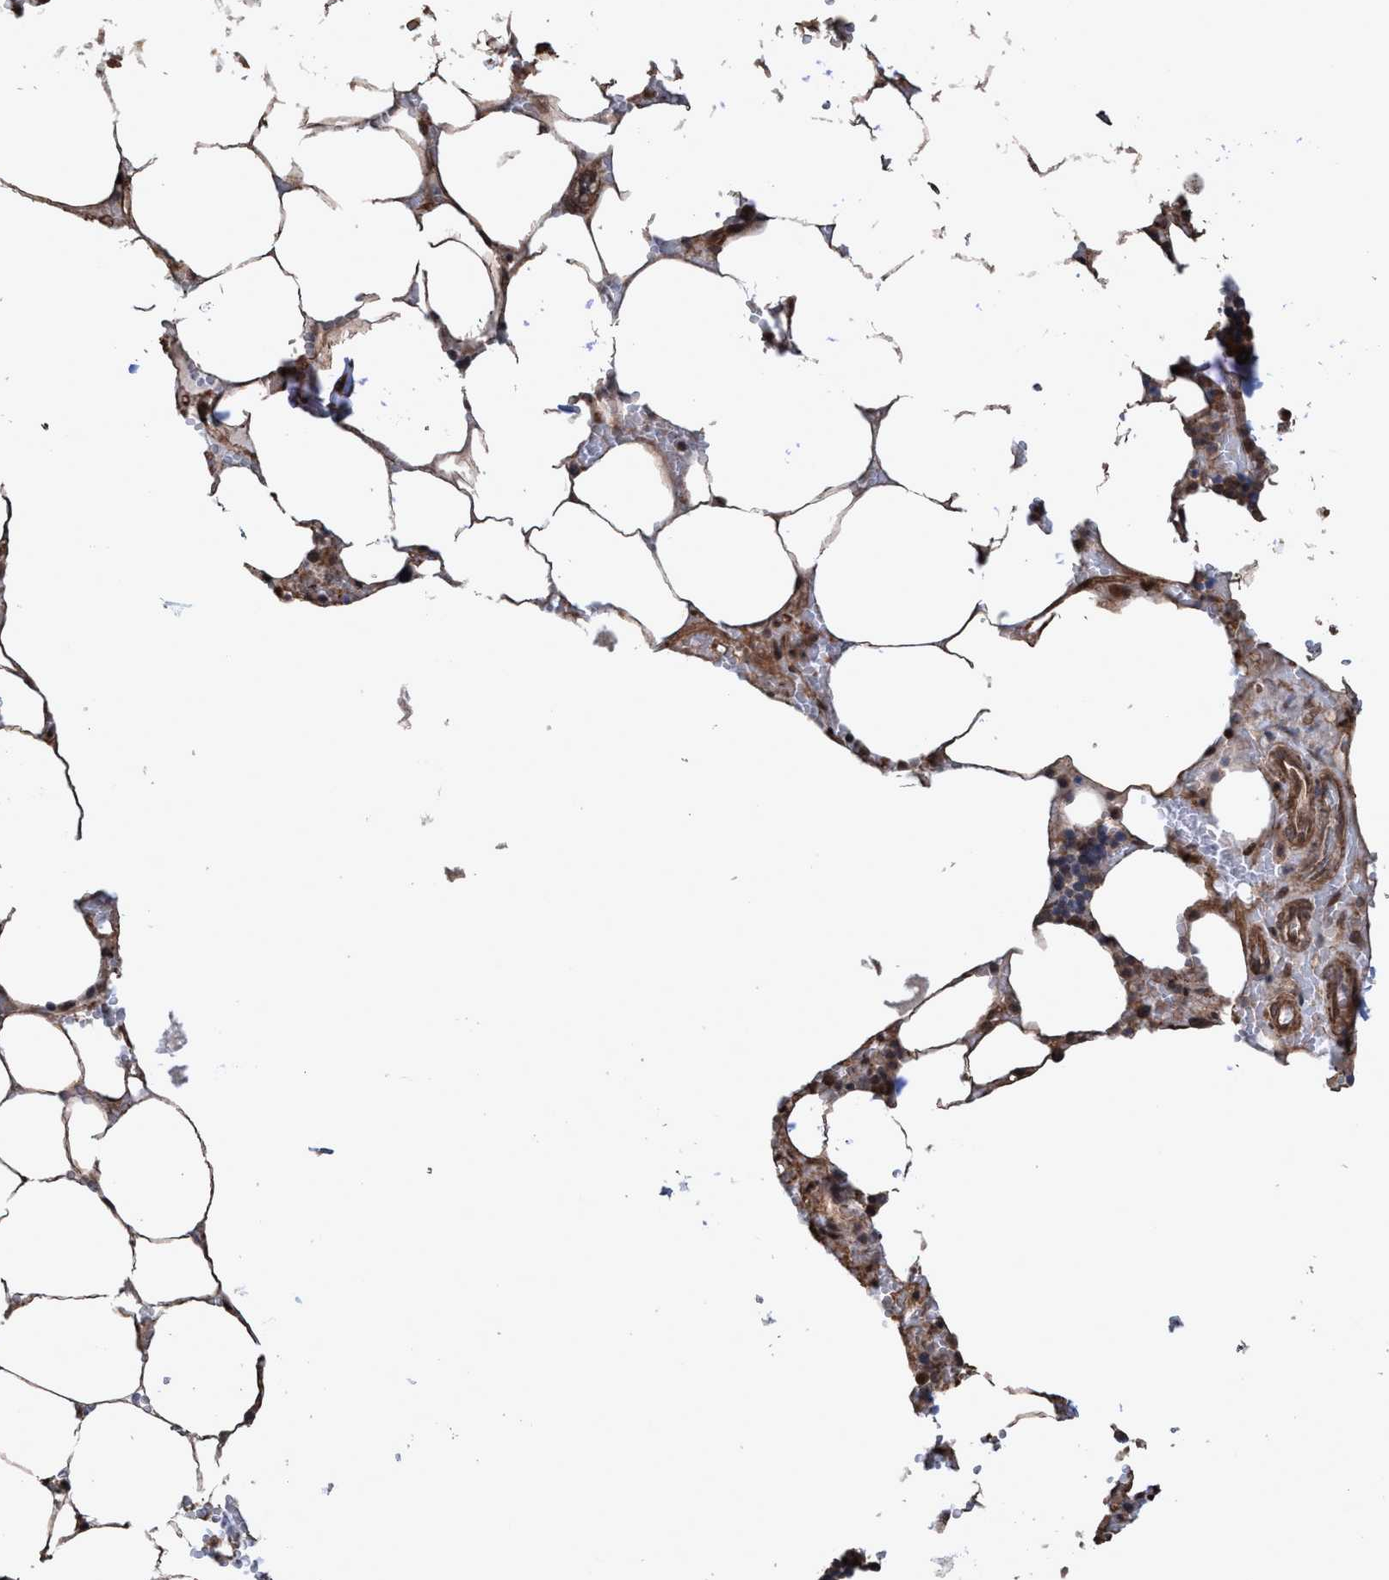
{"staining": {"intensity": "moderate", "quantity": ">75%", "location": "cytoplasmic/membranous"}, "tissue": "bone marrow", "cell_type": "Hematopoietic cells", "image_type": "normal", "snomed": [{"axis": "morphology", "description": "Normal tissue, NOS"}, {"axis": "topography", "description": "Bone marrow"}], "caption": "Bone marrow stained with a protein marker shows moderate staining in hematopoietic cells.", "gene": "TRPC7", "patient": {"sex": "male", "age": 70}}